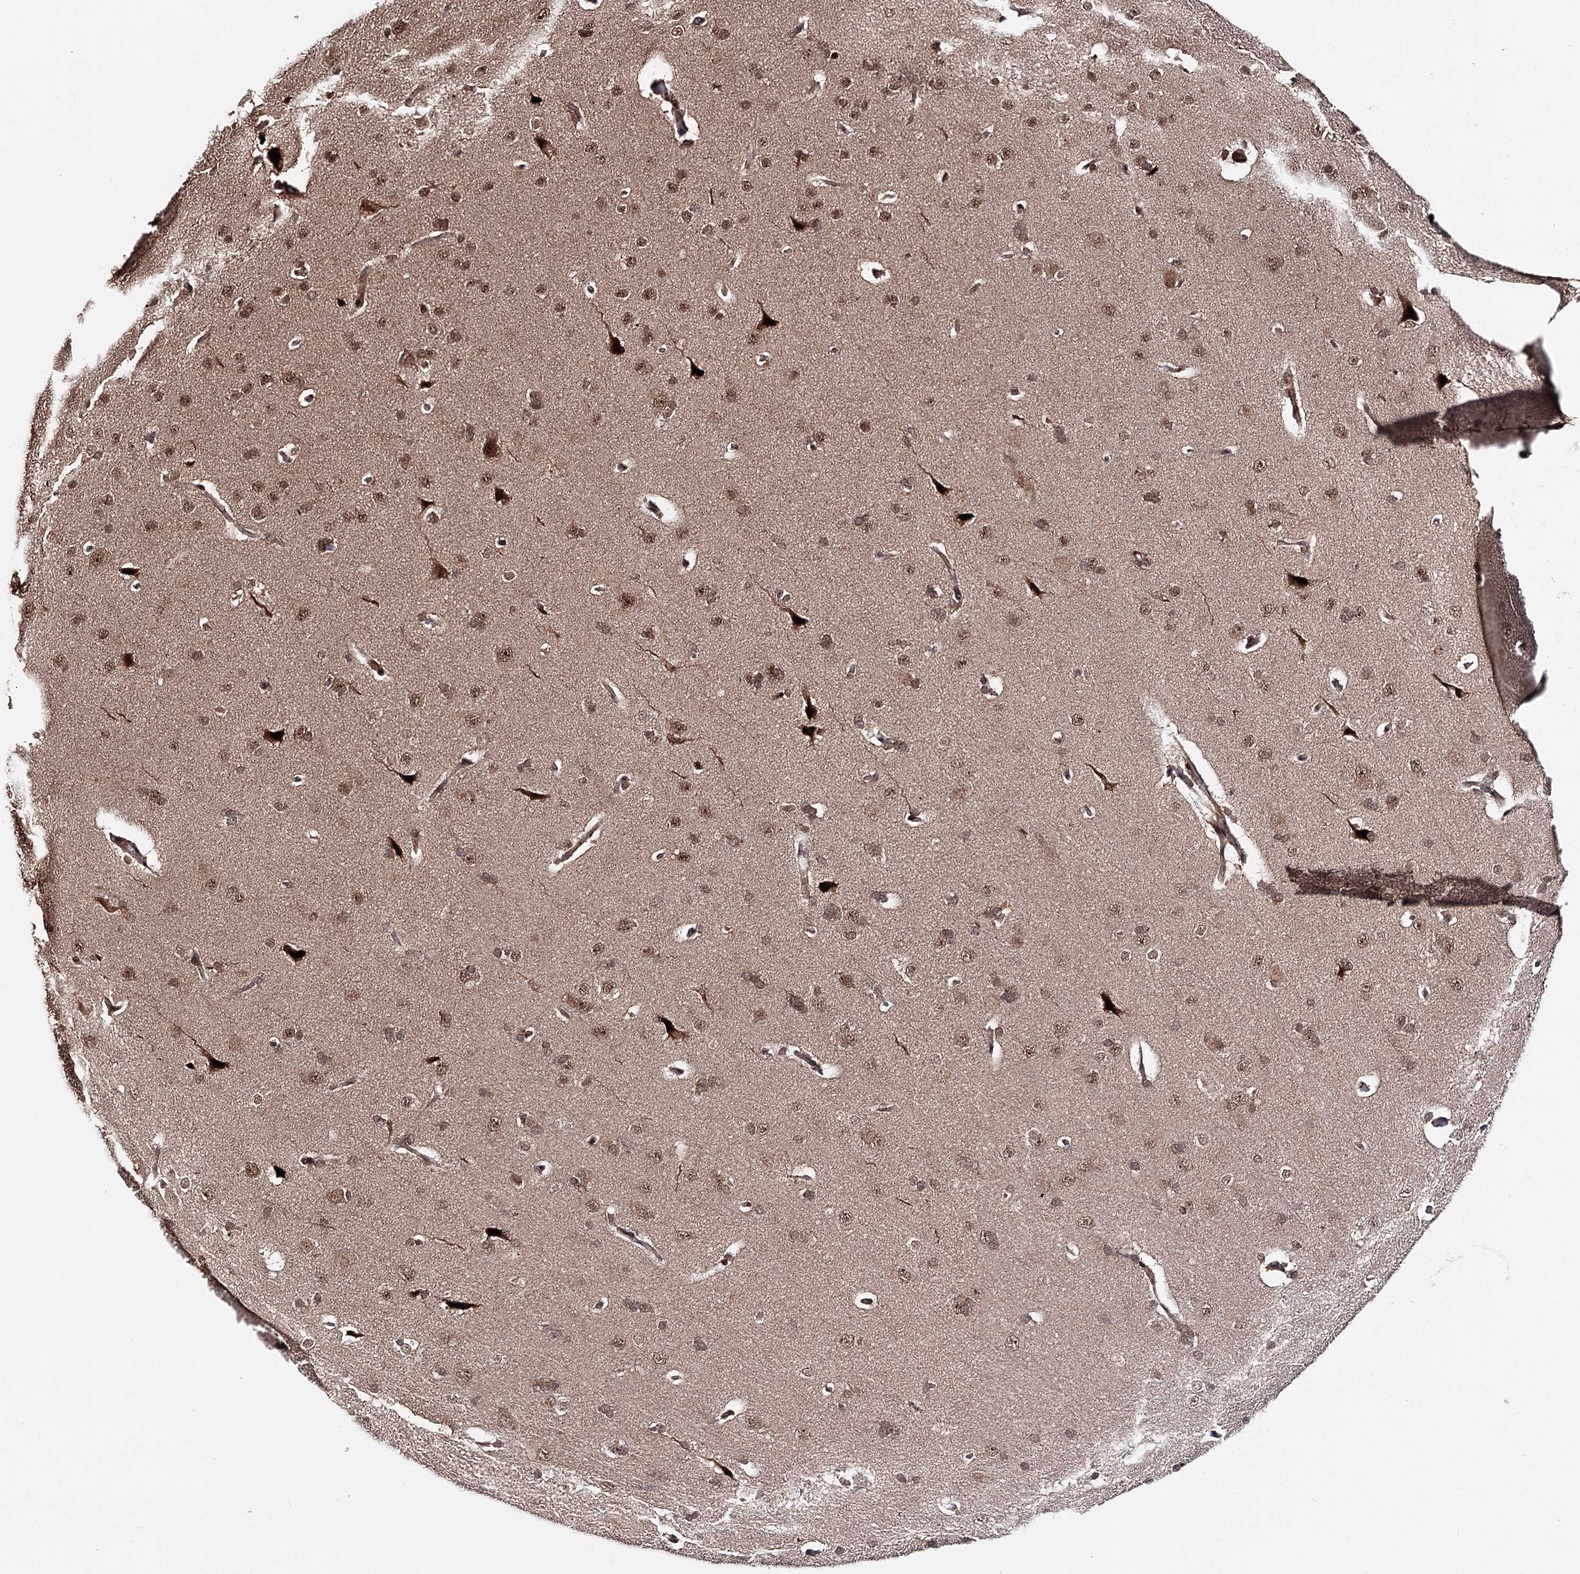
{"staining": {"intensity": "moderate", "quantity": ">75%", "location": "cytoplasmic/membranous"}, "tissue": "cerebral cortex", "cell_type": "Endothelial cells", "image_type": "normal", "snomed": [{"axis": "morphology", "description": "Normal tissue, NOS"}, {"axis": "topography", "description": "Cerebral cortex"}], "caption": "A micrograph showing moderate cytoplasmic/membranous expression in approximately >75% of endothelial cells in normal cerebral cortex, as visualized by brown immunohistochemical staining.", "gene": "FAM53B", "patient": {"sex": "male", "age": 62}}